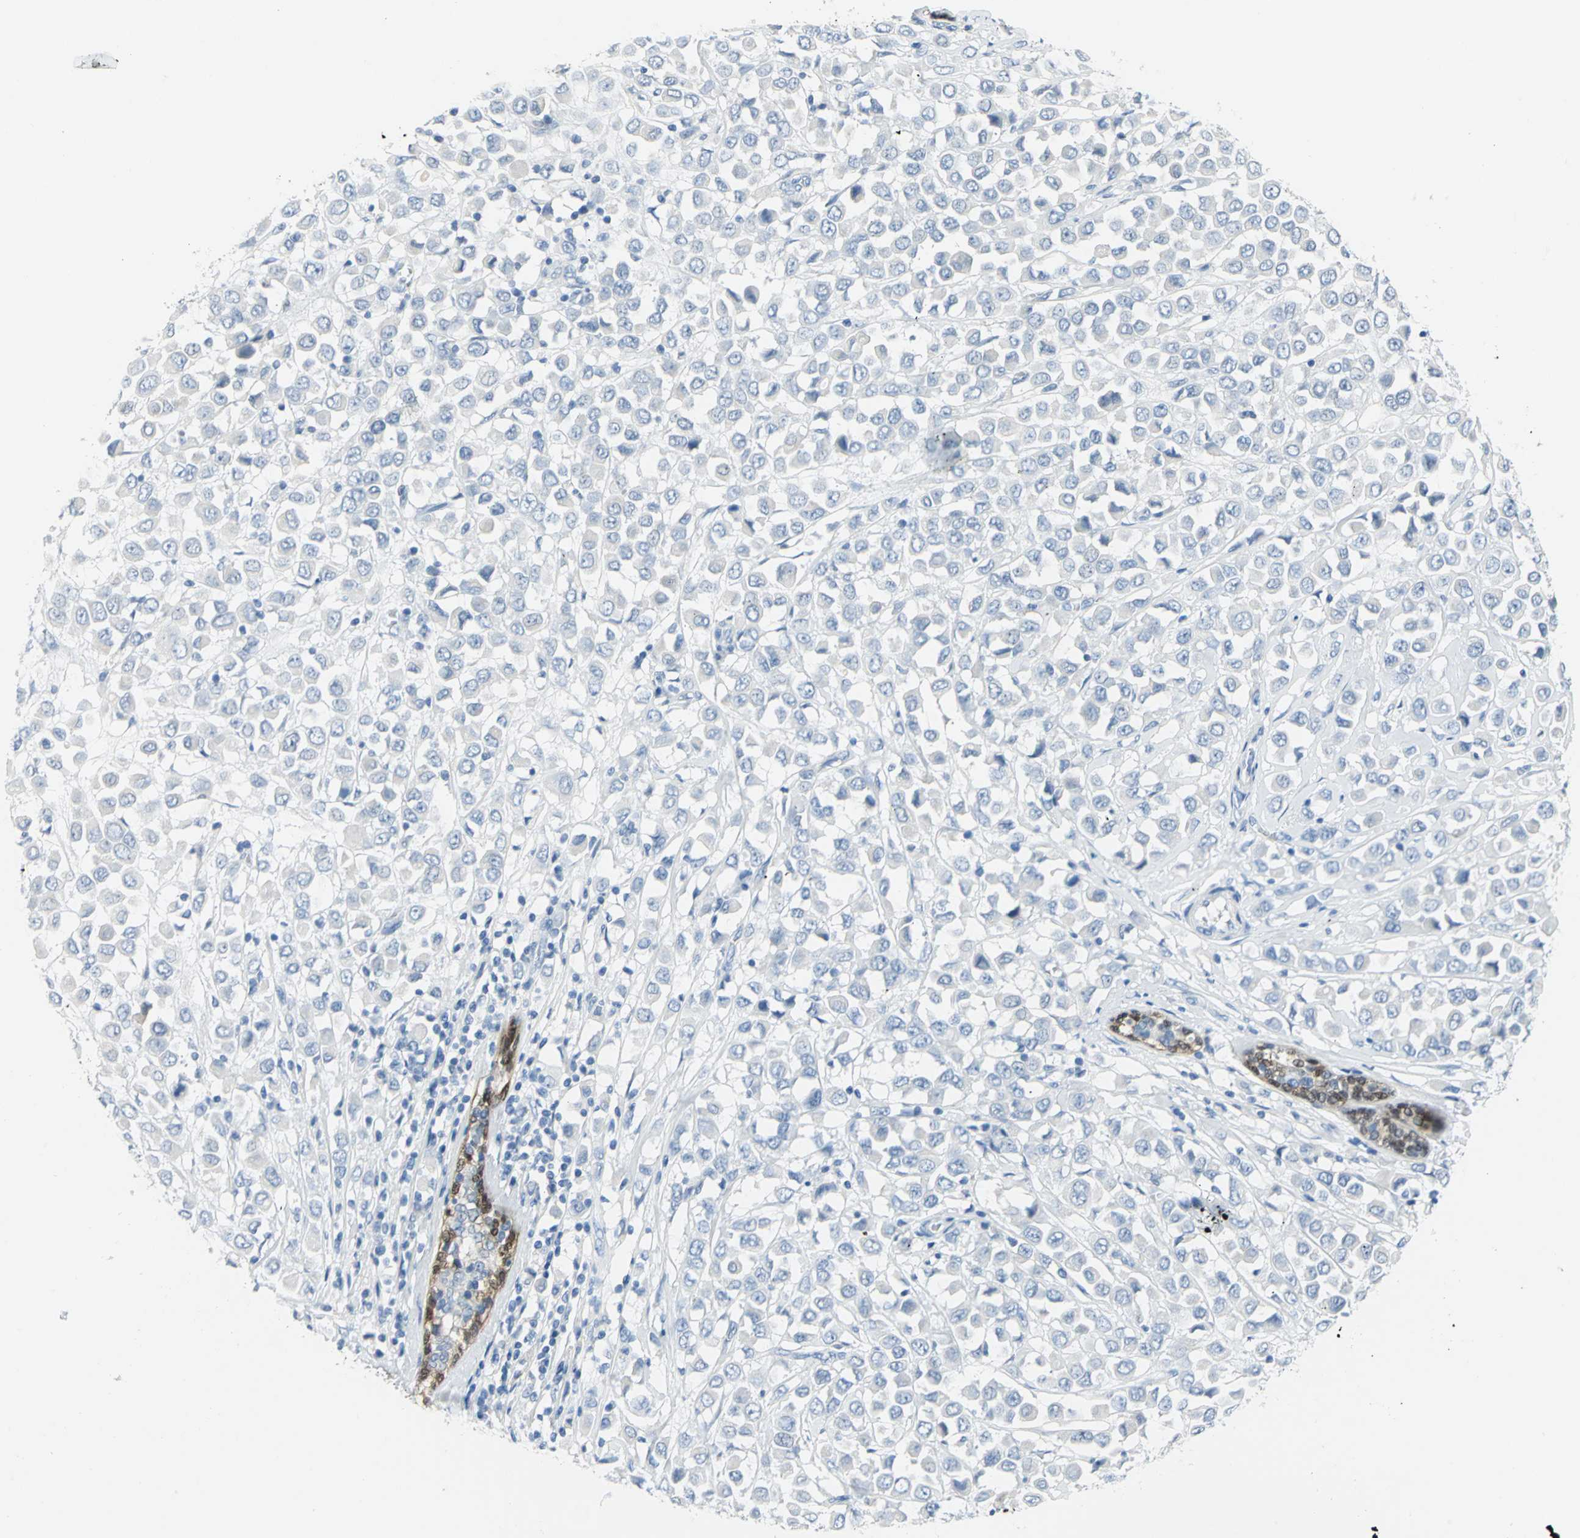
{"staining": {"intensity": "negative", "quantity": "none", "location": "none"}, "tissue": "breast cancer", "cell_type": "Tumor cells", "image_type": "cancer", "snomed": [{"axis": "morphology", "description": "Duct carcinoma"}, {"axis": "topography", "description": "Breast"}], "caption": "This is a histopathology image of immunohistochemistry staining of invasive ductal carcinoma (breast), which shows no positivity in tumor cells.", "gene": "SFN", "patient": {"sex": "female", "age": 61}}